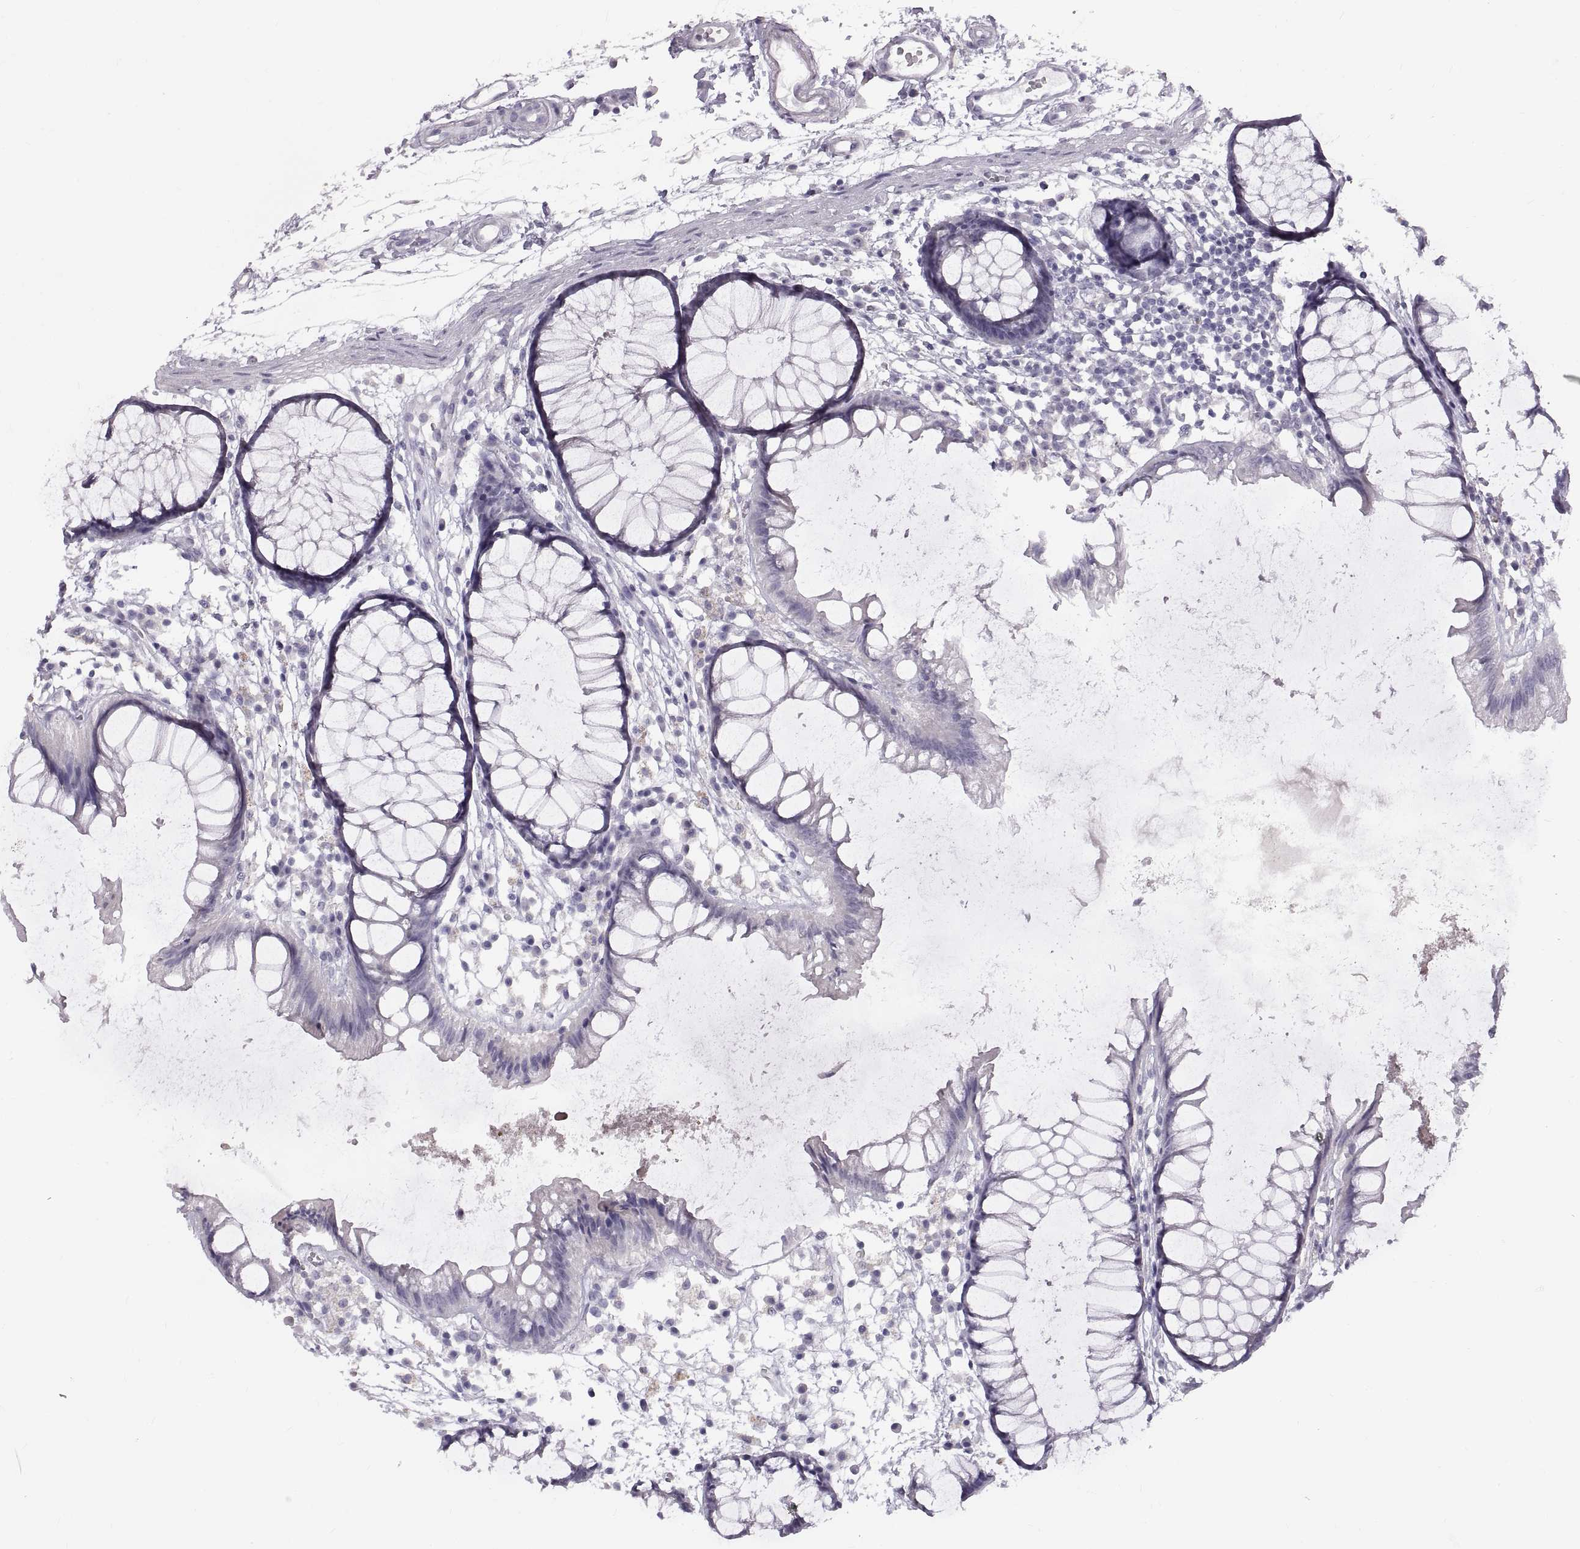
{"staining": {"intensity": "negative", "quantity": "none", "location": "none"}, "tissue": "colon", "cell_type": "Endothelial cells", "image_type": "normal", "snomed": [{"axis": "morphology", "description": "Normal tissue, NOS"}, {"axis": "morphology", "description": "Adenocarcinoma, NOS"}, {"axis": "topography", "description": "Colon"}], "caption": "Endothelial cells are negative for protein expression in unremarkable human colon.", "gene": "SPACDR", "patient": {"sex": "male", "age": 65}}